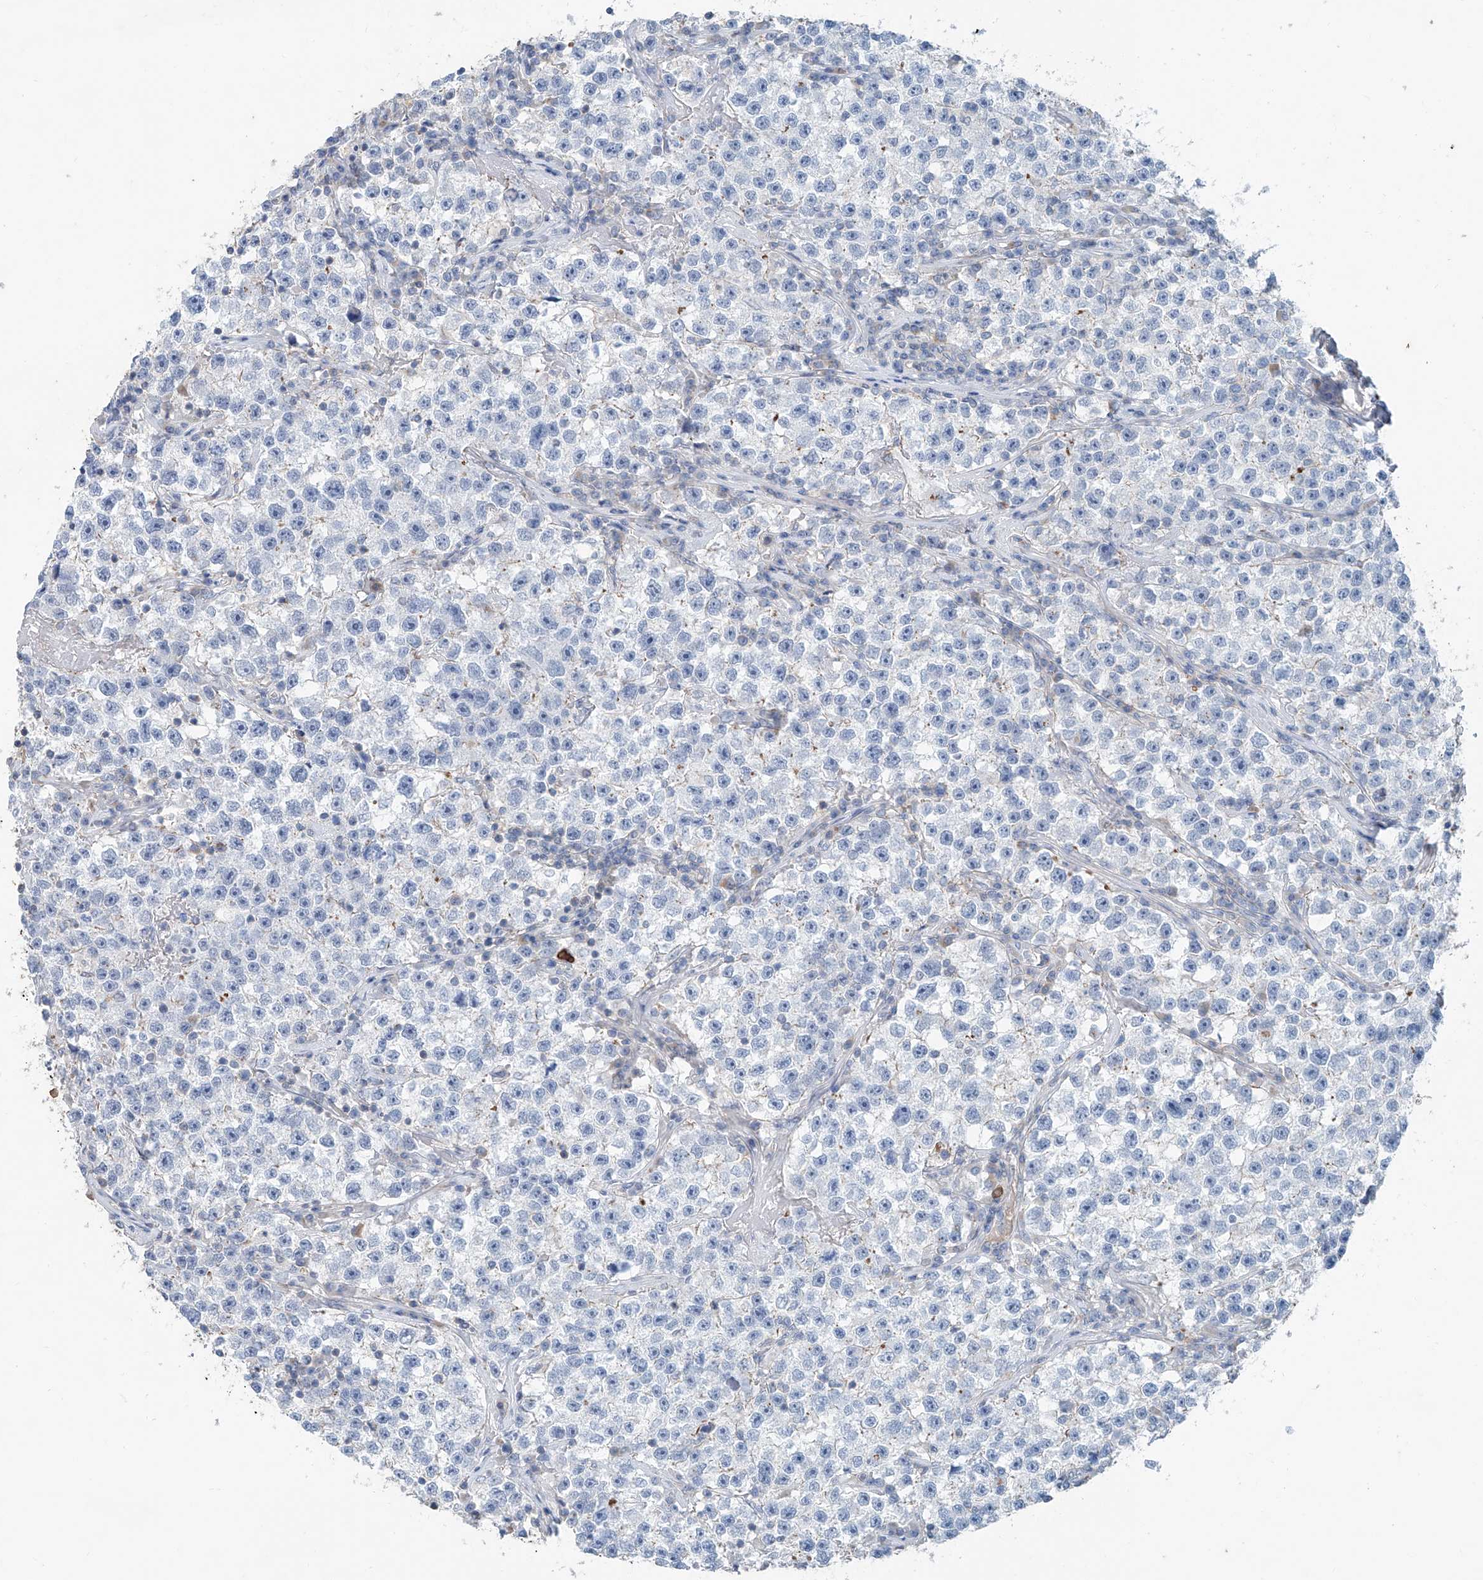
{"staining": {"intensity": "negative", "quantity": "none", "location": "none"}, "tissue": "testis cancer", "cell_type": "Tumor cells", "image_type": "cancer", "snomed": [{"axis": "morphology", "description": "Seminoma, NOS"}, {"axis": "topography", "description": "Testis"}], "caption": "Tumor cells show no significant protein positivity in testis cancer (seminoma).", "gene": "ANKRD34A", "patient": {"sex": "male", "age": 22}}